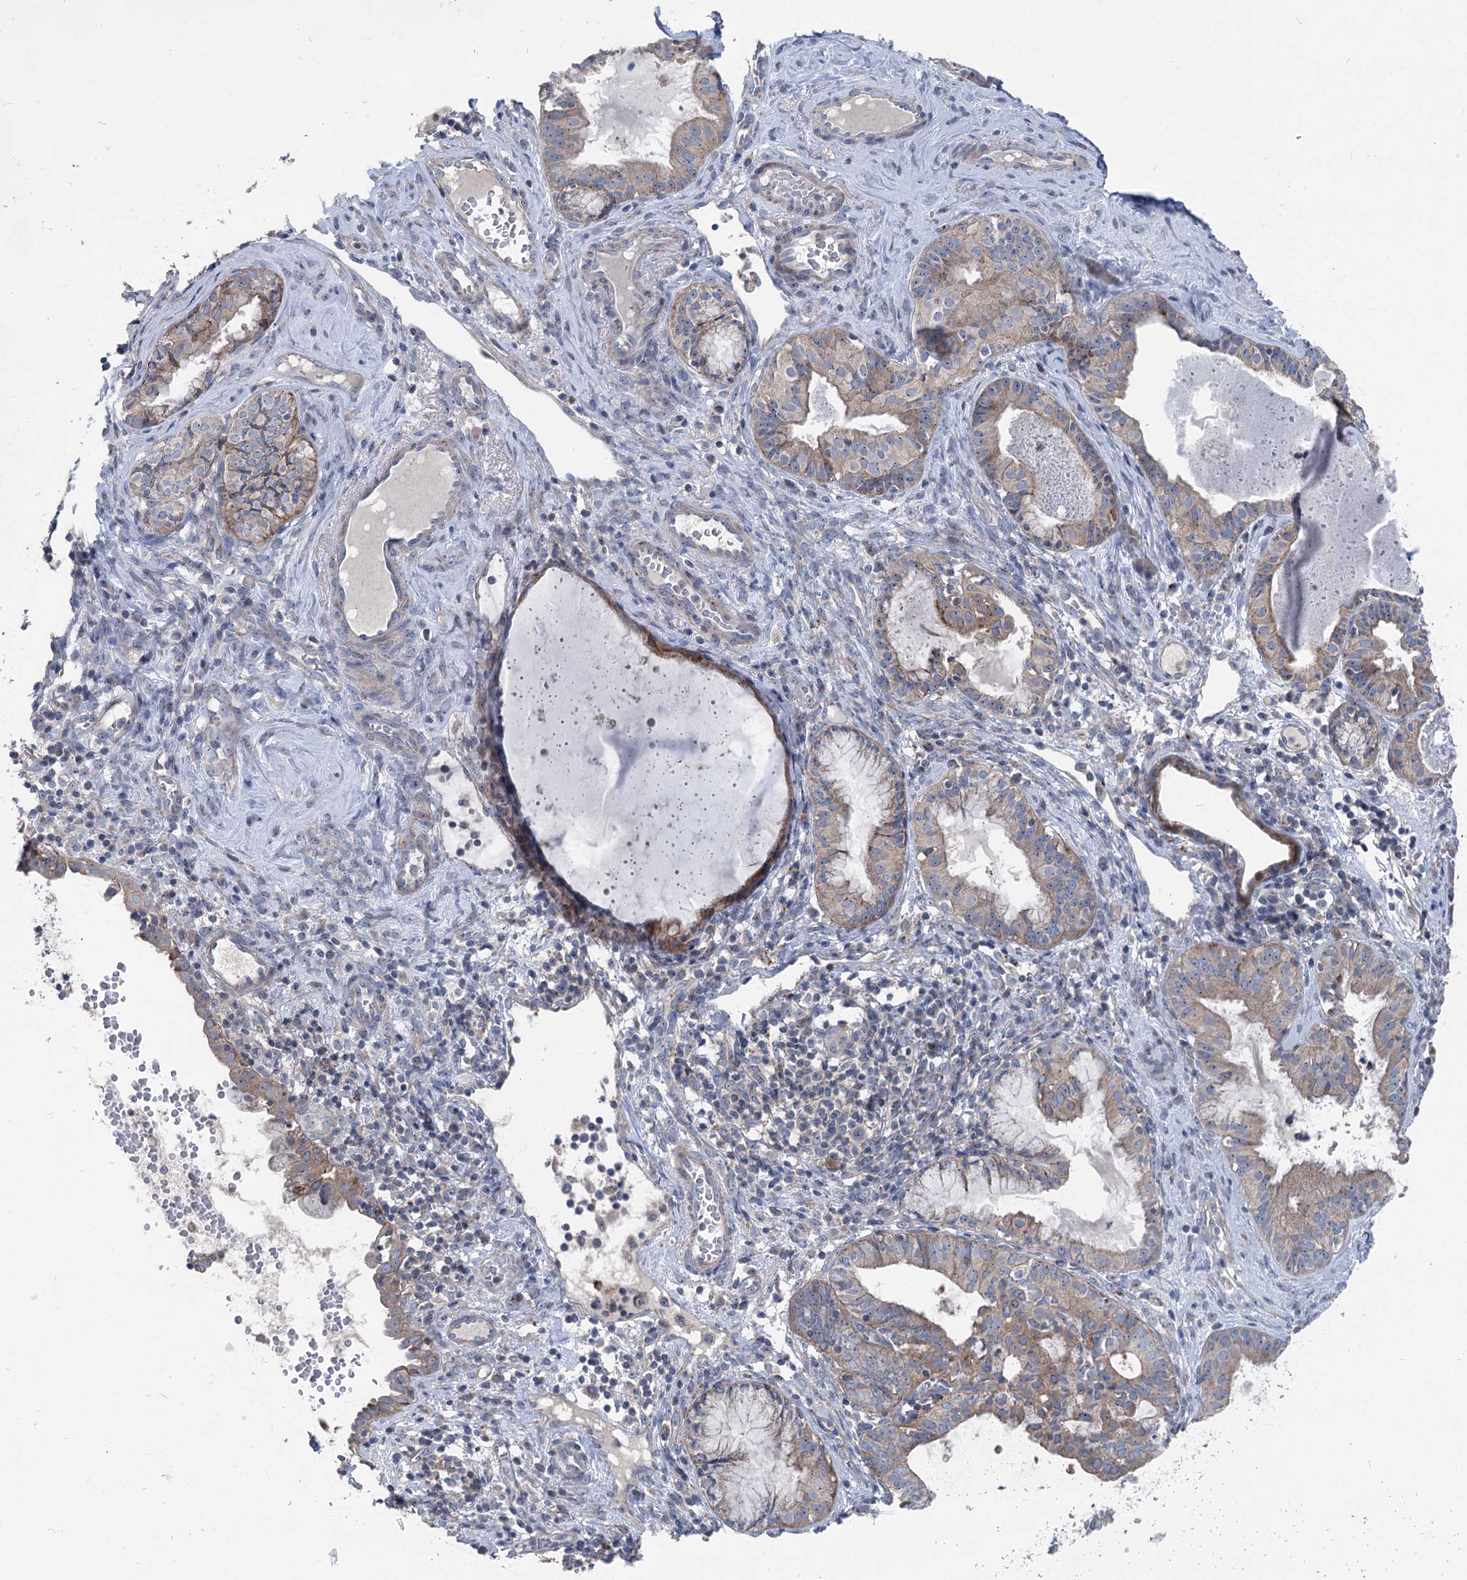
{"staining": {"intensity": "moderate", "quantity": "<25%", "location": "cytoplasmic/membranous"}, "tissue": "endometrial cancer", "cell_type": "Tumor cells", "image_type": "cancer", "snomed": [{"axis": "morphology", "description": "Adenocarcinoma, NOS"}, {"axis": "topography", "description": "Endometrium"}], "caption": "Human endometrial cancer (adenocarcinoma) stained for a protein (brown) shows moderate cytoplasmic/membranous positive expression in about <25% of tumor cells.", "gene": "MARK2", "patient": {"sex": "female", "age": 79}}